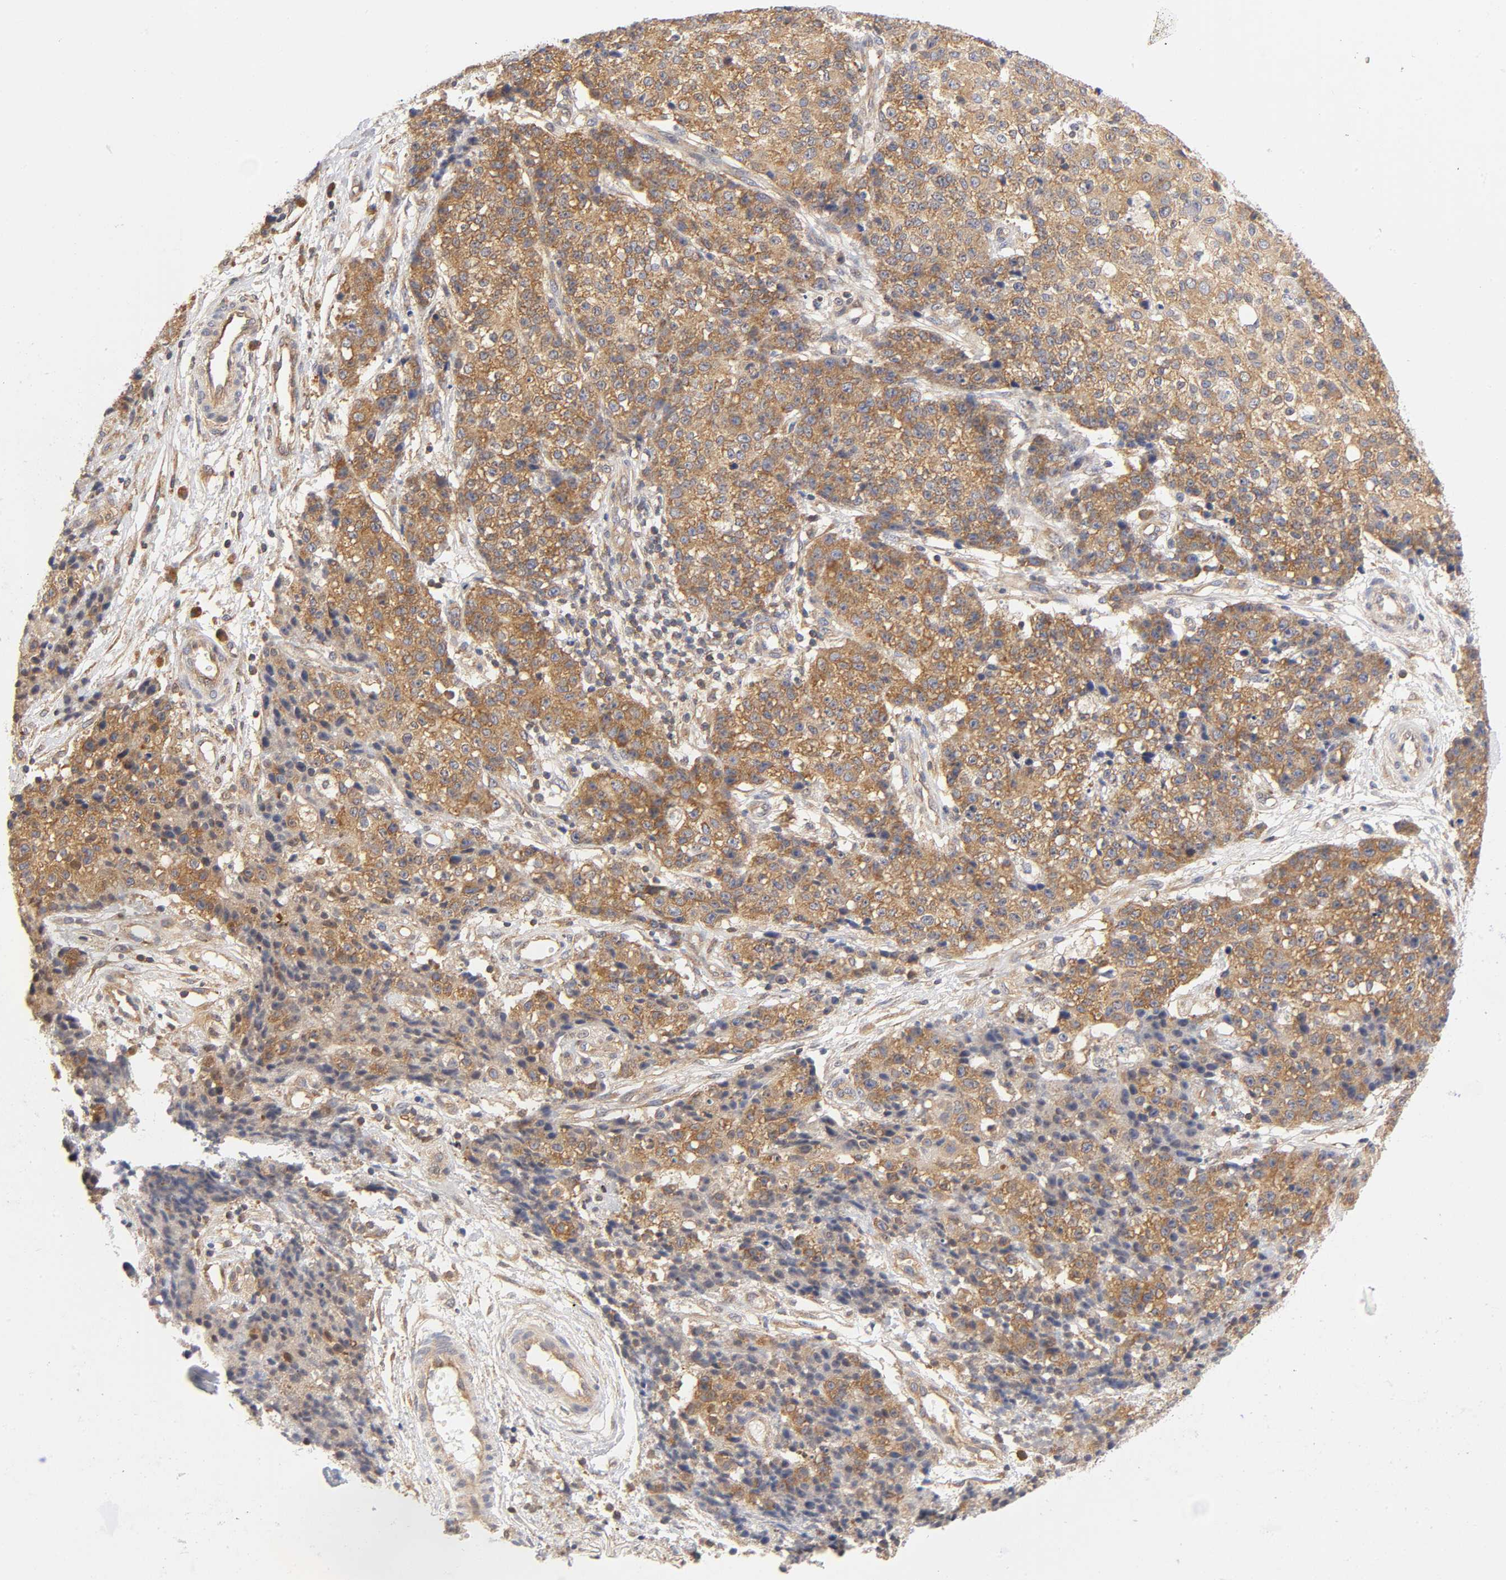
{"staining": {"intensity": "moderate", "quantity": ">75%", "location": "cytoplasmic/membranous"}, "tissue": "ovarian cancer", "cell_type": "Tumor cells", "image_type": "cancer", "snomed": [{"axis": "morphology", "description": "Carcinoma, endometroid"}, {"axis": "topography", "description": "Ovary"}], "caption": "IHC image of neoplastic tissue: ovarian endometroid carcinoma stained using immunohistochemistry exhibits medium levels of moderate protein expression localized specifically in the cytoplasmic/membranous of tumor cells, appearing as a cytoplasmic/membranous brown color.", "gene": "PAFAH1B1", "patient": {"sex": "female", "age": 42}}